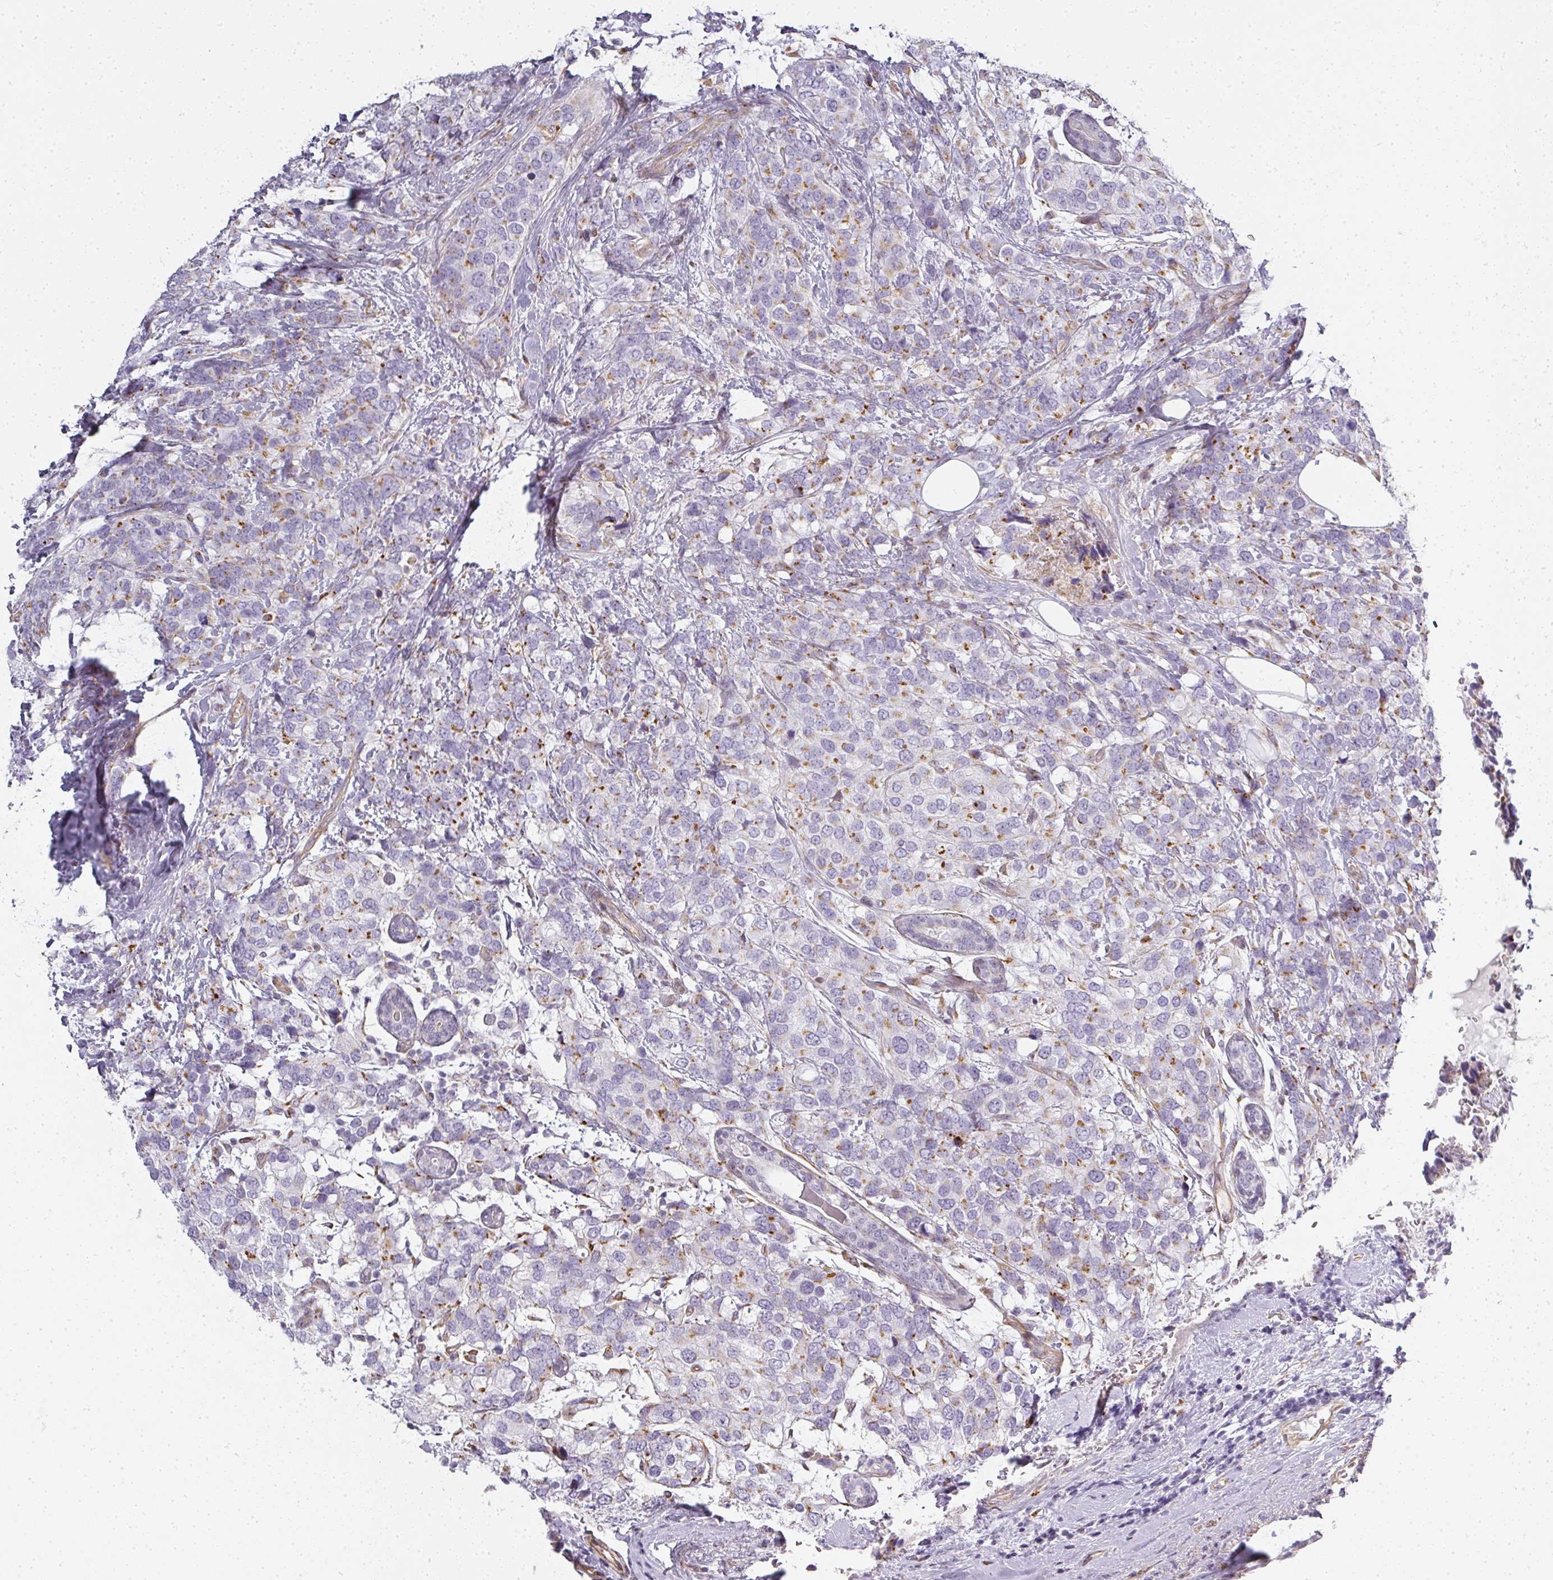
{"staining": {"intensity": "moderate", "quantity": "25%-75%", "location": "cytoplasmic/membranous"}, "tissue": "breast cancer", "cell_type": "Tumor cells", "image_type": "cancer", "snomed": [{"axis": "morphology", "description": "Lobular carcinoma"}, {"axis": "topography", "description": "Breast"}], "caption": "Immunohistochemical staining of breast cancer exhibits moderate cytoplasmic/membranous protein expression in approximately 25%-75% of tumor cells. The protein is shown in brown color, while the nuclei are stained blue.", "gene": "ATP8B2", "patient": {"sex": "female", "age": 59}}